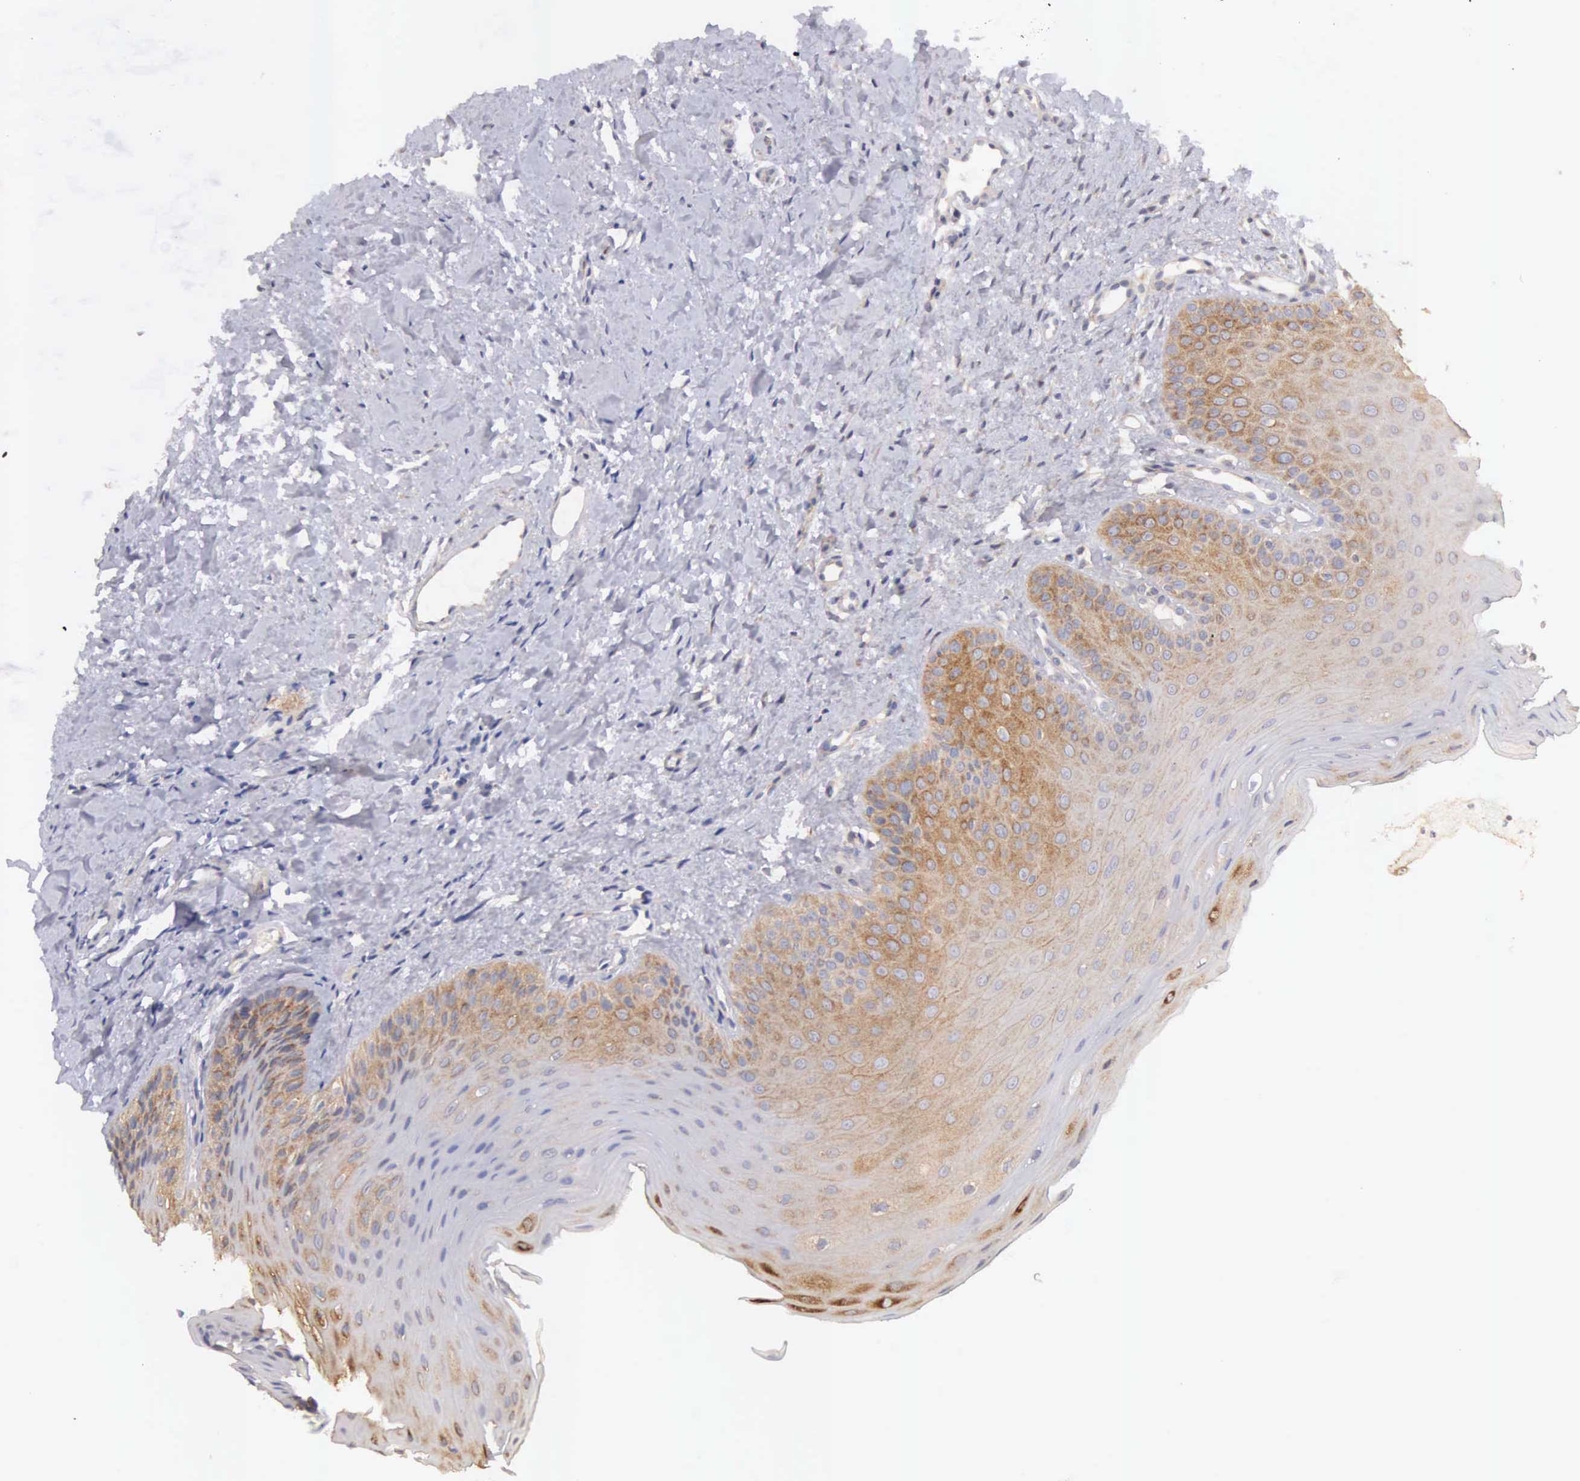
{"staining": {"intensity": "moderate", "quantity": "25%-75%", "location": "cytoplasmic/membranous"}, "tissue": "oral mucosa", "cell_type": "Squamous epithelial cells", "image_type": "normal", "snomed": [{"axis": "morphology", "description": "Normal tissue, NOS"}, {"axis": "topography", "description": "Oral tissue"}], "caption": "Protein staining of benign oral mucosa exhibits moderate cytoplasmic/membranous positivity in approximately 25%-75% of squamous epithelial cells. The protein is shown in brown color, while the nuclei are stained blue.", "gene": "TXLNG", "patient": {"sex": "female", "age": 23}}